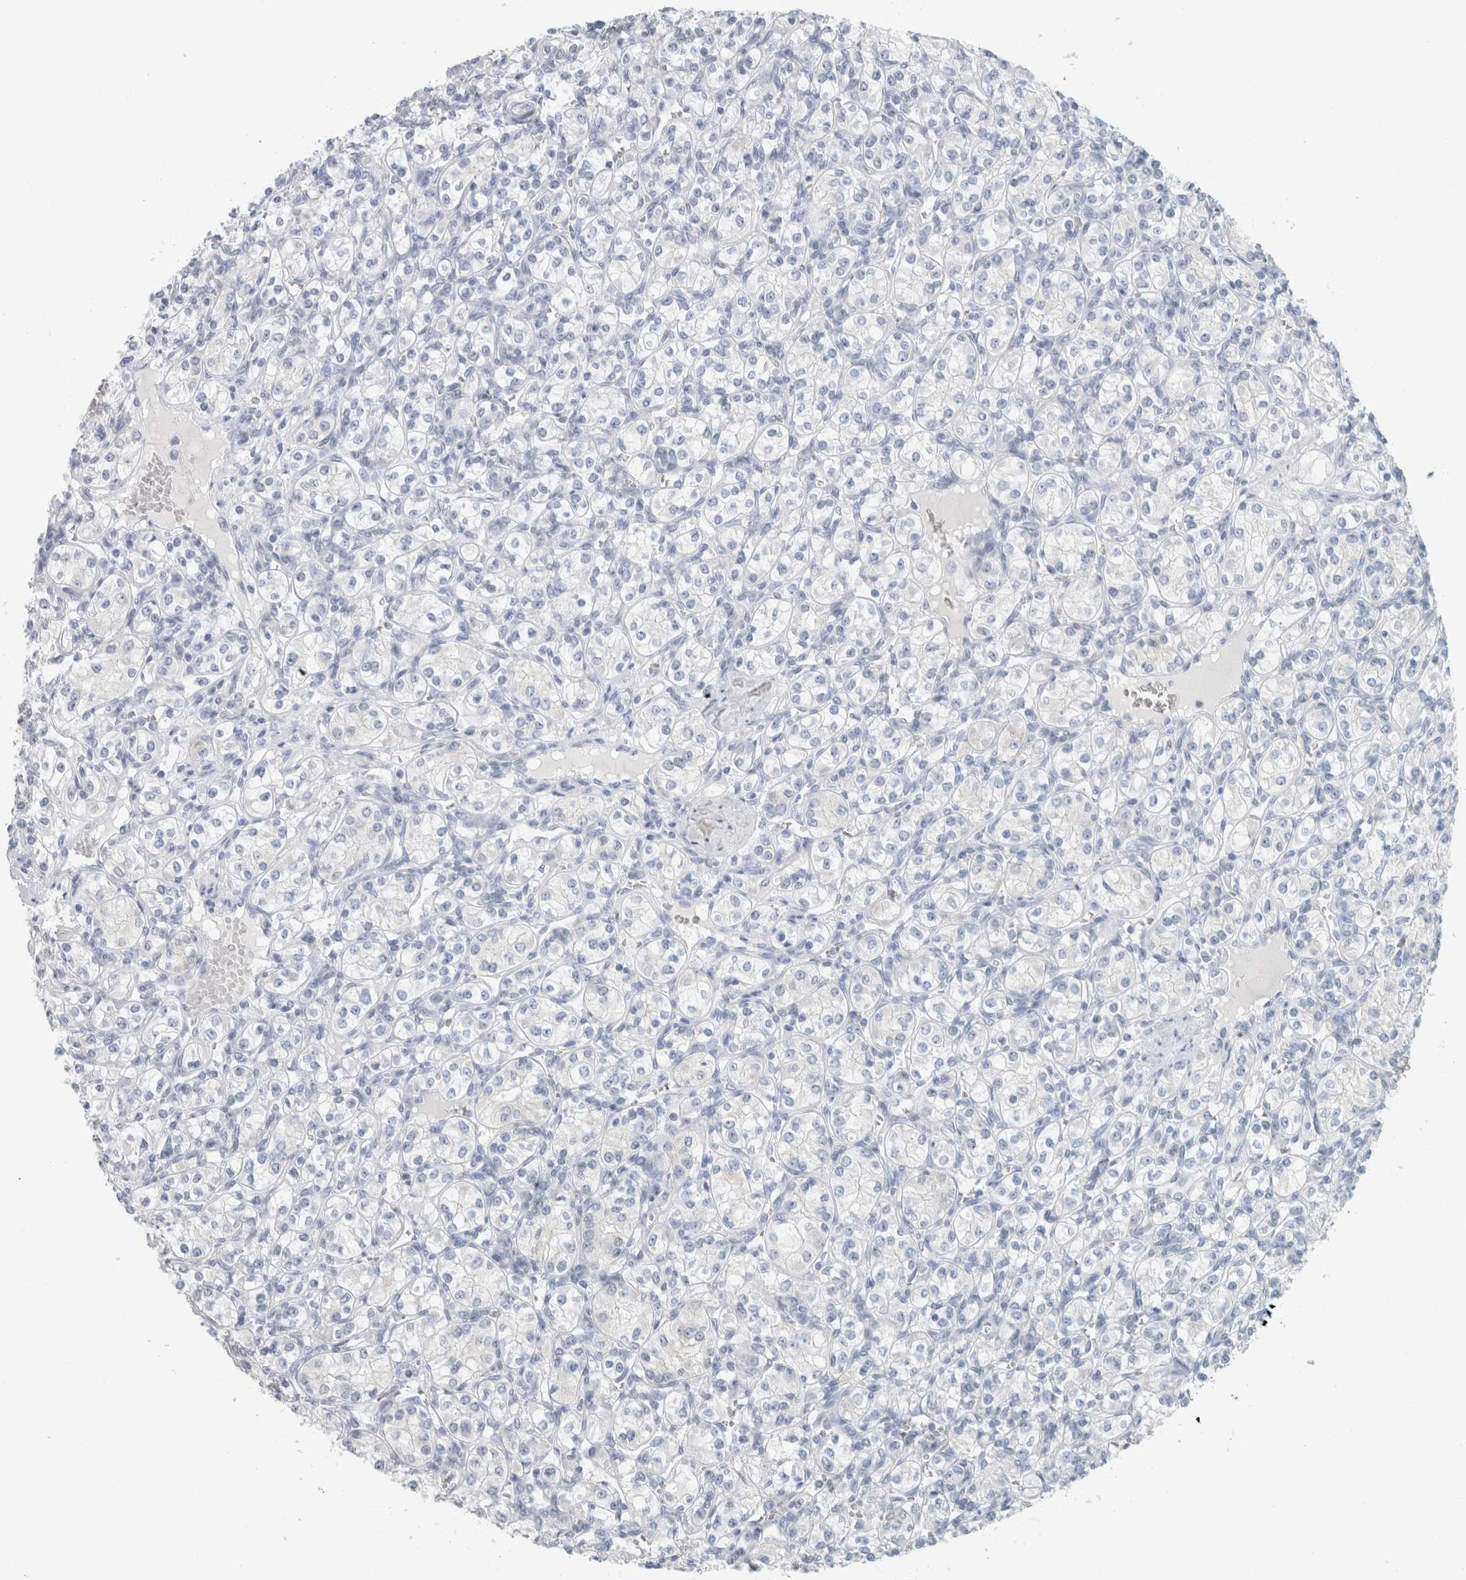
{"staining": {"intensity": "negative", "quantity": "none", "location": "none"}, "tissue": "renal cancer", "cell_type": "Tumor cells", "image_type": "cancer", "snomed": [{"axis": "morphology", "description": "Adenocarcinoma, NOS"}, {"axis": "topography", "description": "Kidney"}], "caption": "Immunohistochemistry micrograph of neoplastic tissue: adenocarcinoma (renal) stained with DAB (3,3'-diaminobenzidine) shows no significant protein expression in tumor cells. (DAB IHC, high magnification).", "gene": "SLC28A3", "patient": {"sex": "male", "age": 77}}